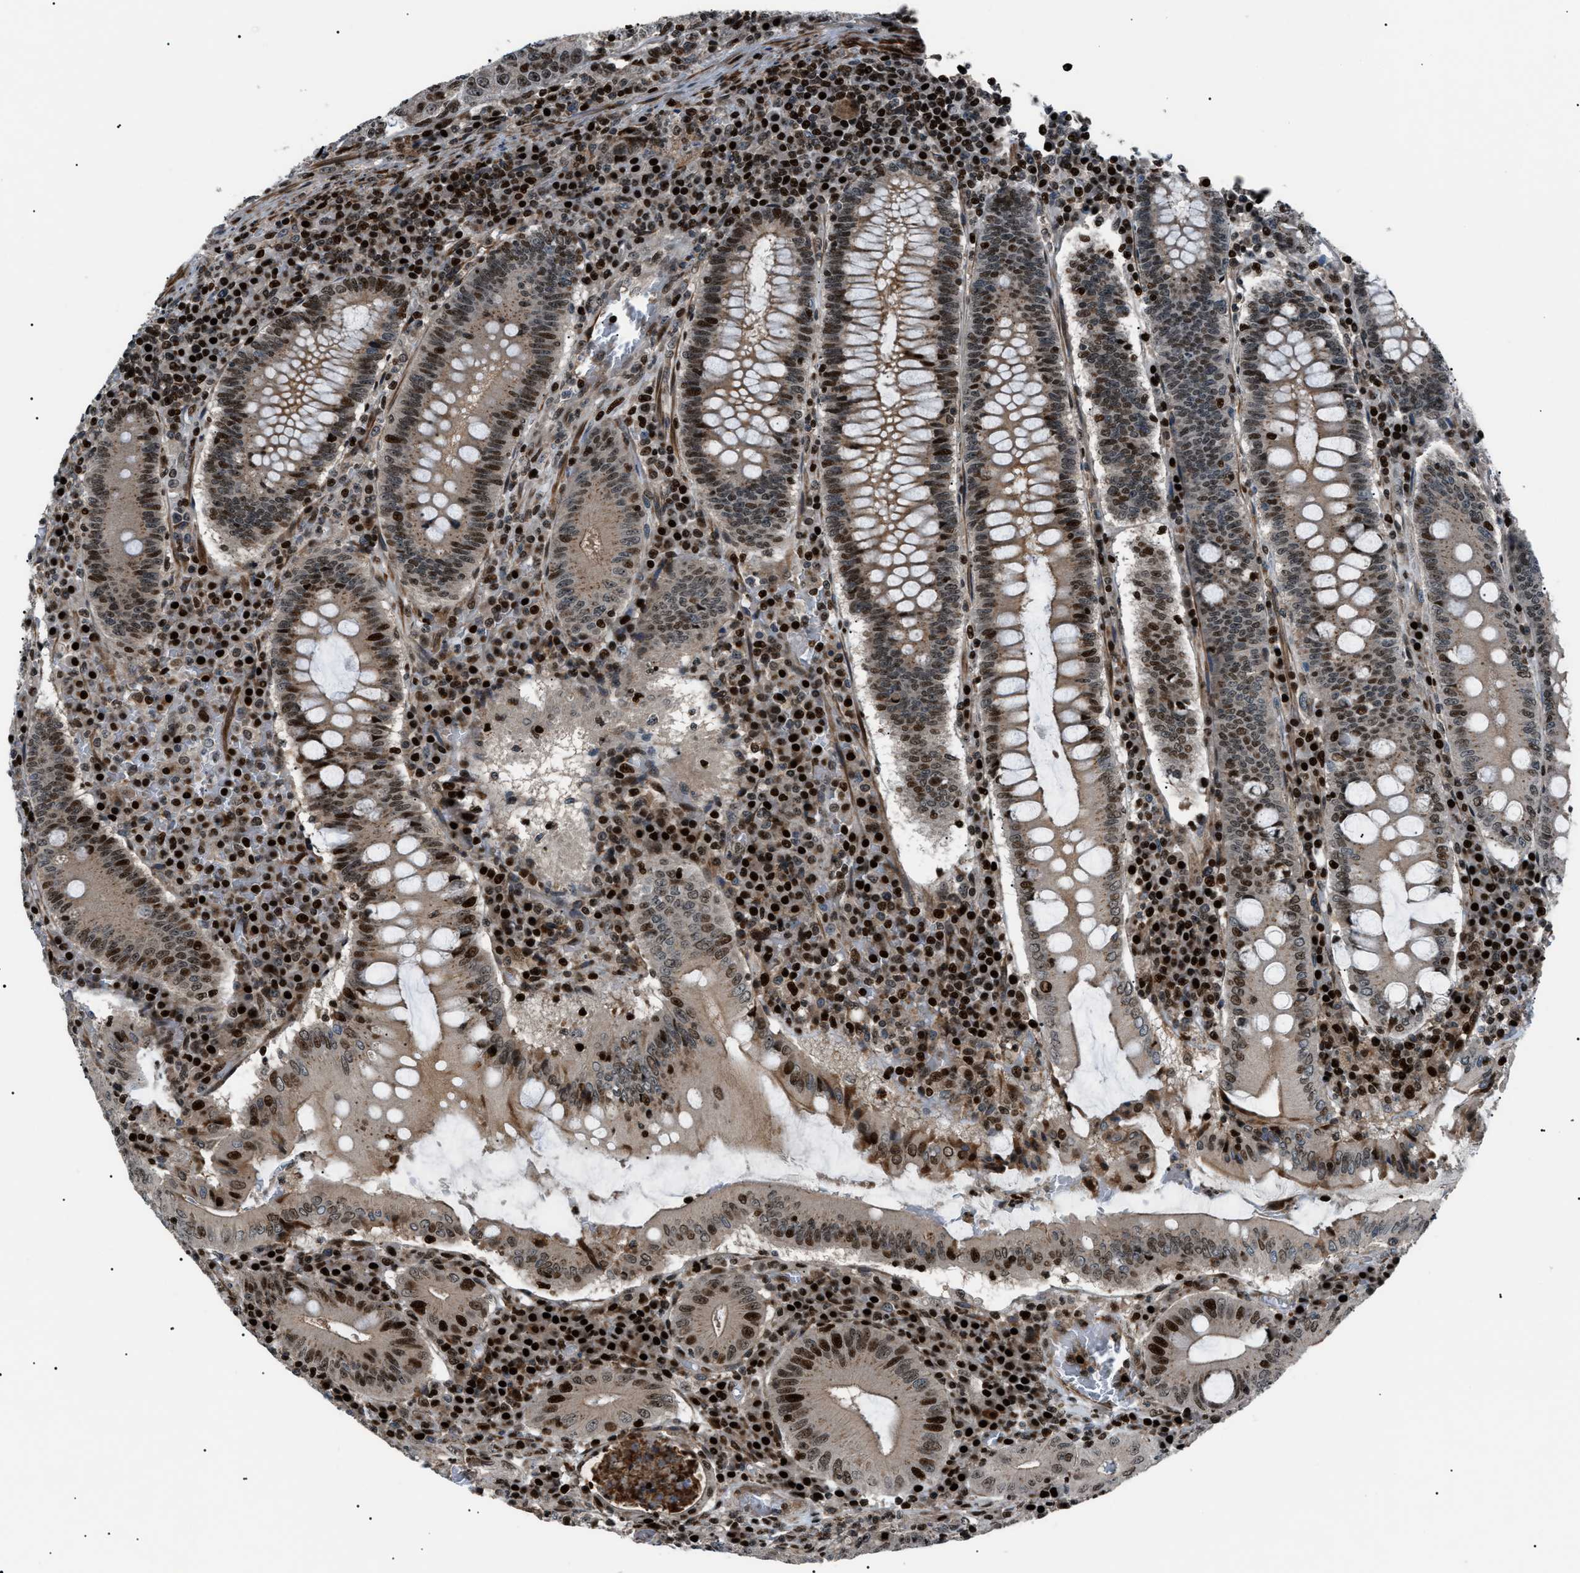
{"staining": {"intensity": "moderate", "quantity": ">75%", "location": "nuclear"}, "tissue": "colorectal cancer", "cell_type": "Tumor cells", "image_type": "cancer", "snomed": [{"axis": "morphology", "description": "Normal tissue, NOS"}, {"axis": "morphology", "description": "Adenocarcinoma, NOS"}, {"axis": "topography", "description": "Colon"}], "caption": "Immunohistochemistry (IHC) micrograph of neoplastic tissue: human adenocarcinoma (colorectal) stained using immunohistochemistry (IHC) displays medium levels of moderate protein expression localized specifically in the nuclear of tumor cells, appearing as a nuclear brown color.", "gene": "PRKX", "patient": {"sex": "female", "age": 75}}